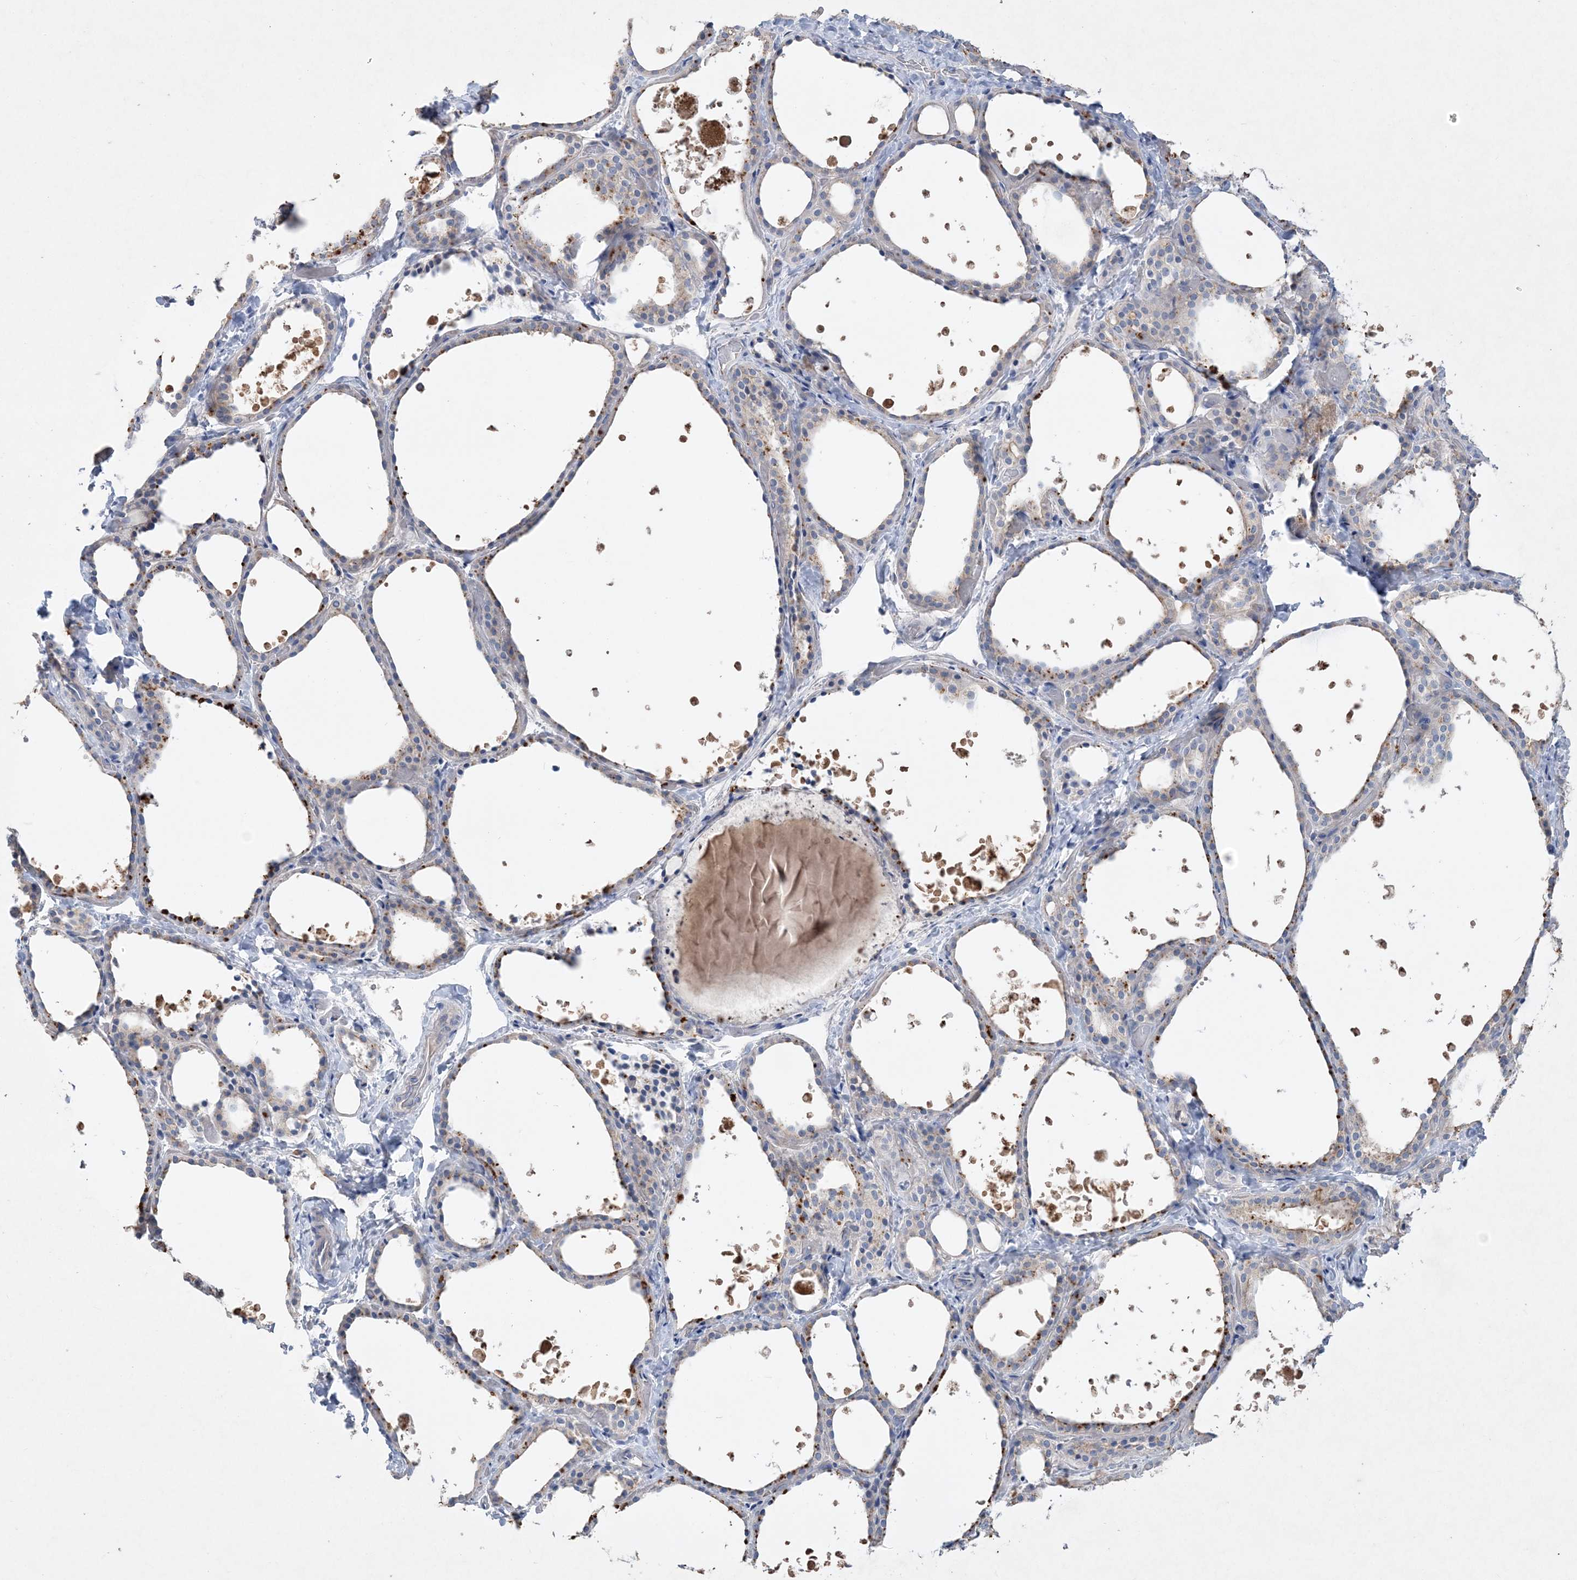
{"staining": {"intensity": "moderate", "quantity": "<25%", "location": "cytoplasmic/membranous"}, "tissue": "thyroid gland", "cell_type": "Glandular cells", "image_type": "normal", "snomed": [{"axis": "morphology", "description": "Normal tissue, NOS"}, {"axis": "topography", "description": "Thyroid gland"}], "caption": "Glandular cells demonstrate moderate cytoplasmic/membranous positivity in approximately <25% of cells in unremarkable thyroid gland.", "gene": "ADCK2", "patient": {"sex": "female", "age": 44}}